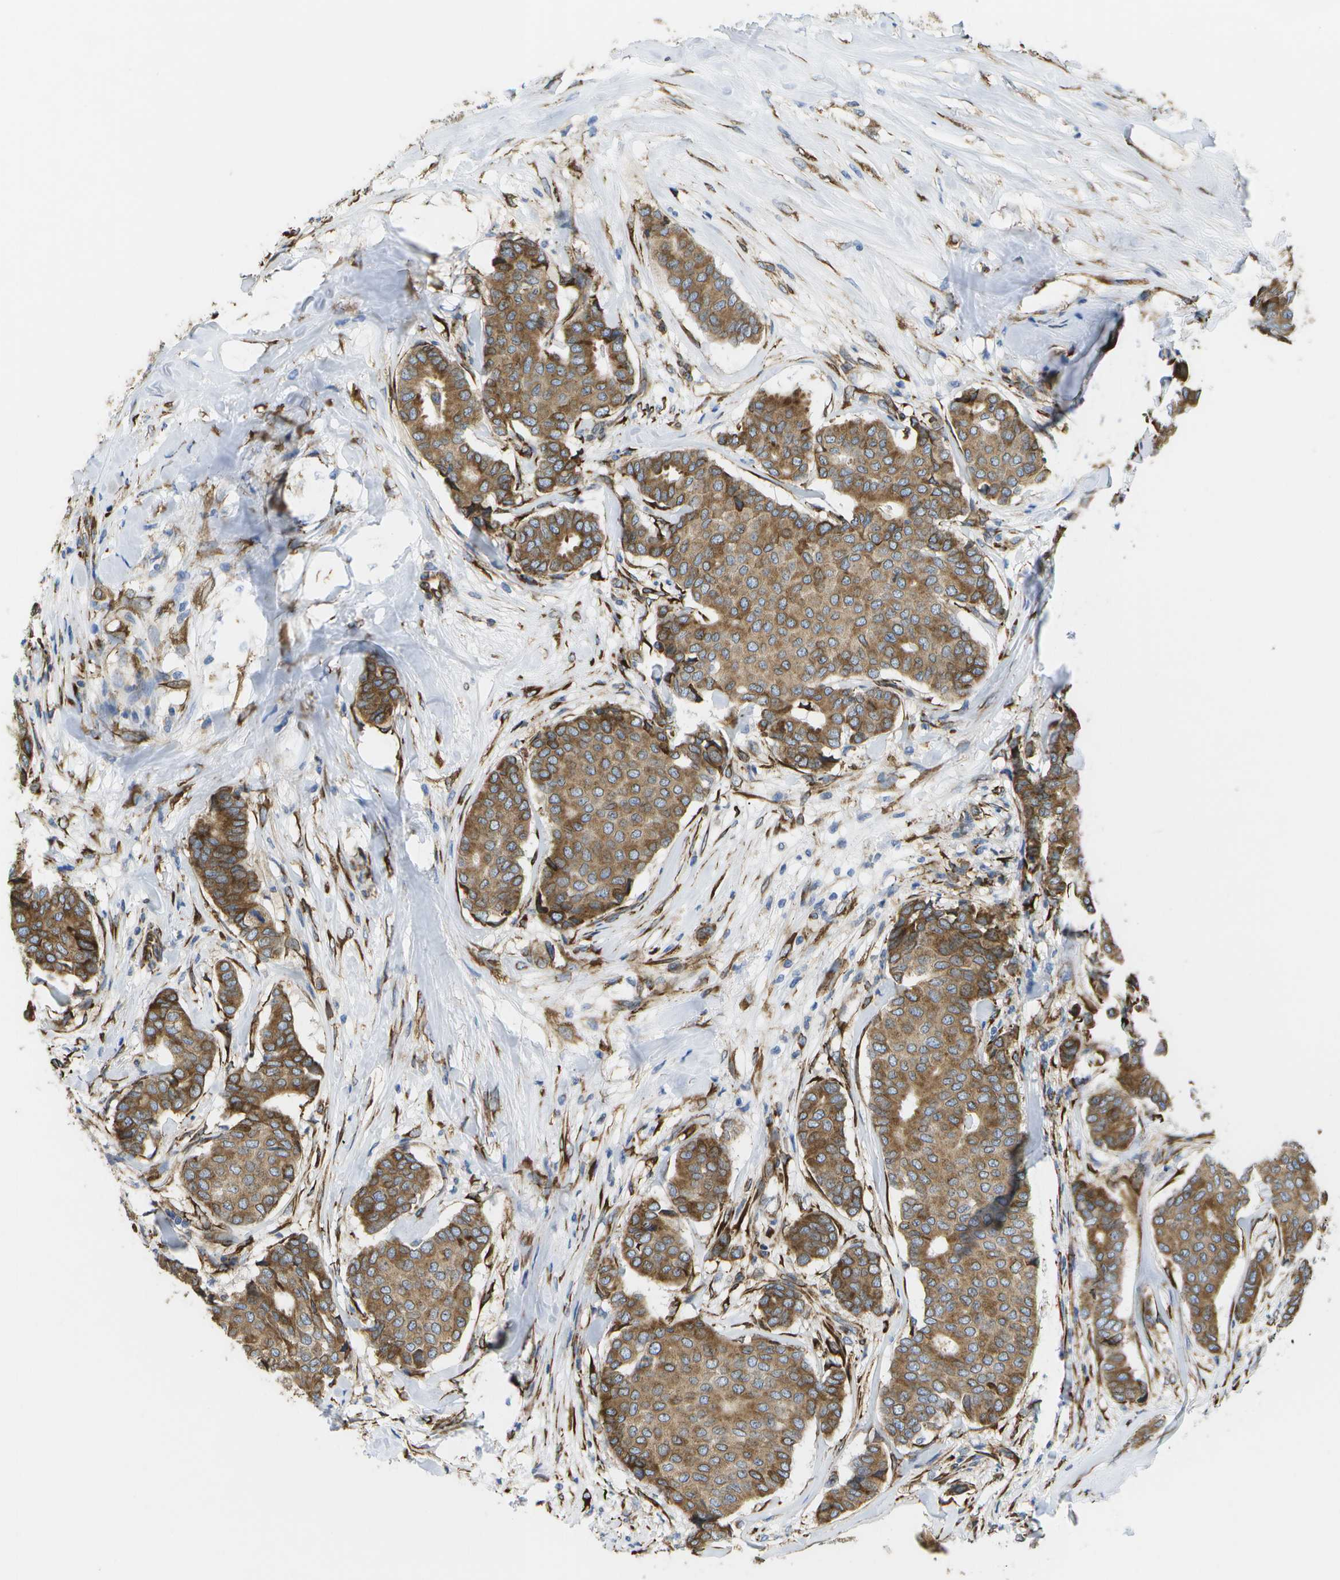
{"staining": {"intensity": "moderate", "quantity": ">75%", "location": "cytoplasmic/membranous"}, "tissue": "breast cancer", "cell_type": "Tumor cells", "image_type": "cancer", "snomed": [{"axis": "morphology", "description": "Duct carcinoma"}, {"axis": "topography", "description": "Breast"}], "caption": "Protein staining exhibits moderate cytoplasmic/membranous positivity in about >75% of tumor cells in intraductal carcinoma (breast). The staining was performed using DAB (3,3'-diaminobenzidine), with brown indicating positive protein expression. Nuclei are stained blue with hematoxylin.", "gene": "ZDHHC17", "patient": {"sex": "female", "age": 75}}